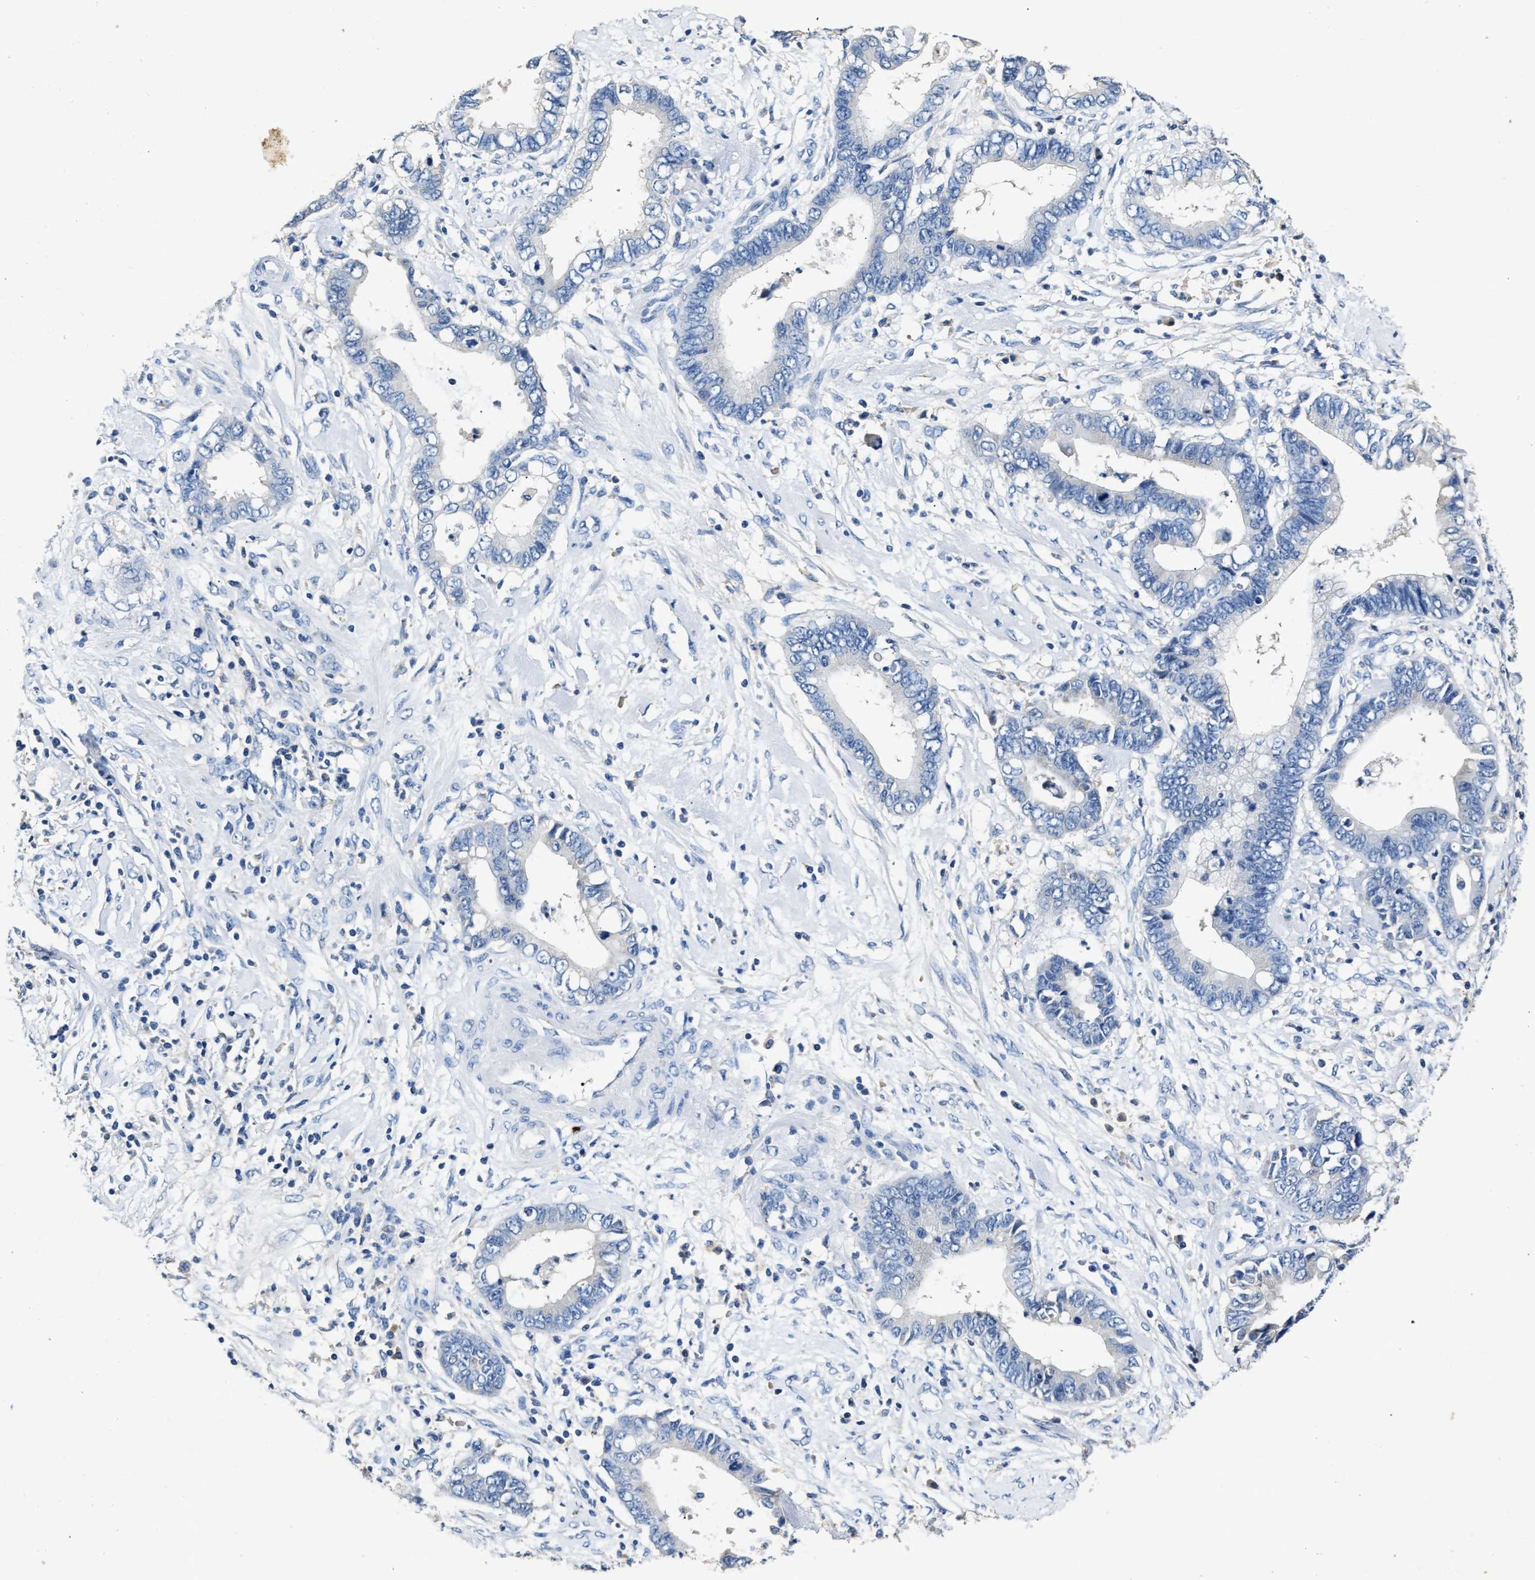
{"staining": {"intensity": "negative", "quantity": "none", "location": "none"}, "tissue": "cervical cancer", "cell_type": "Tumor cells", "image_type": "cancer", "snomed": [{"axis": "morphology", "description": "Adenocarcinoma, NOS"}, {"axis": "topography", "description": "Cervix"}], "caption": "Immunohistochemistry histopathology image of neoplastic tissue: human cervical cancer (adenocarcinoma) stained with DAB displays no significant protein staining in tumor cells.", "gene": "SLCO2B1", "patient": {"sex": "female", "age": 44}}